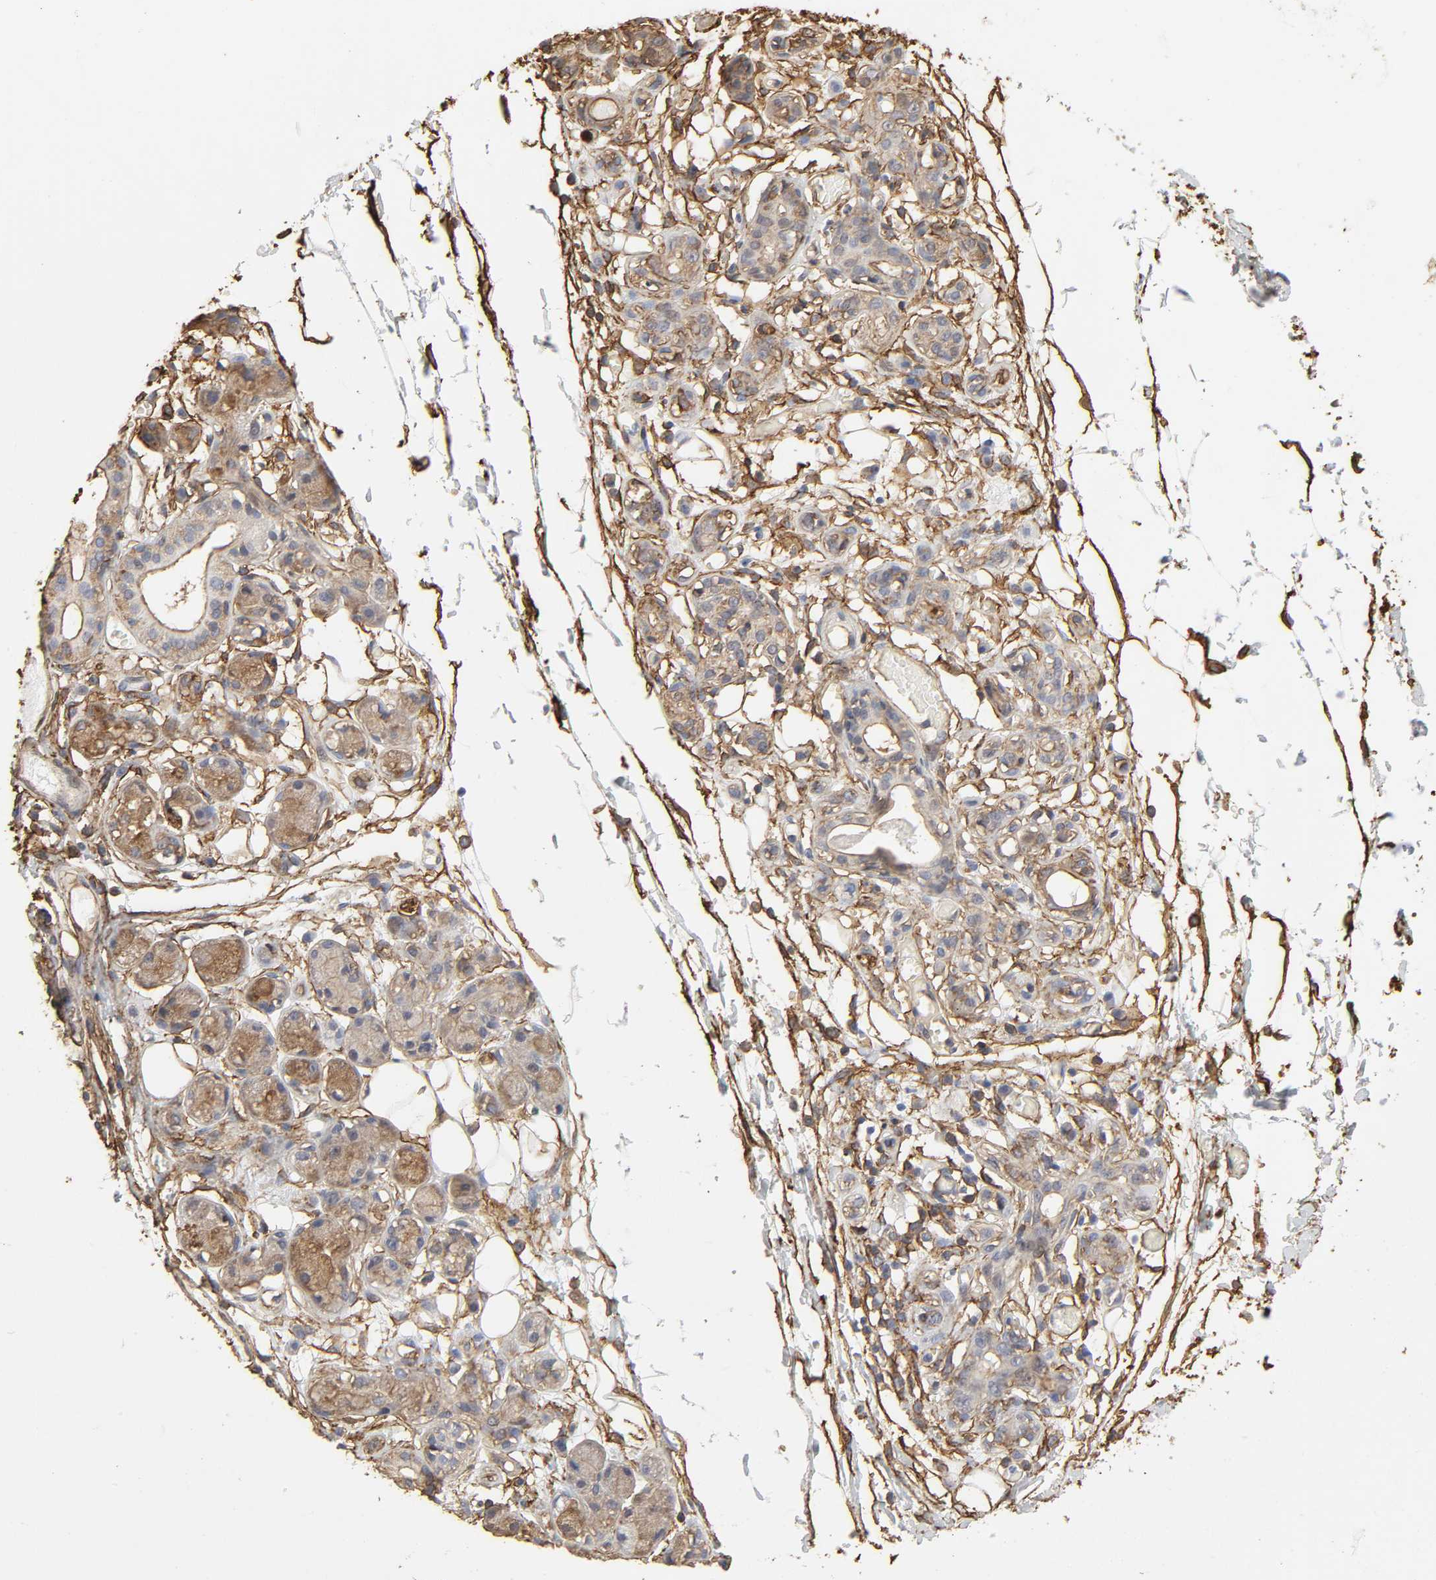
{"staining": {"intensity": "strong", "quantity": ">75%", "location": "cytoplasmic/membranous"}, "tissue": "adipose tissue", "cell_type": "Adipocytes", "image_type": "normal", "snomed": [{"axis": "morphology", "description": "Normal tissue, NOS"}, {"axis": "morphology", "description": "Inflammation, NOS"}, {"axis": "topography", "description": "Vascular tissue"}, {"axis": "topography", "description": "Salivary gland"}], "caption": "Immunohistochemistry histopathology image of unremarkable human adipose tissue stained for a protein (brown), which displays high levels of strong cytoplasmic/membranous staining in approximately >75% of adipocytes.", "gene": "ANXA2", "patient": {"sex": "female", "age": 75}}